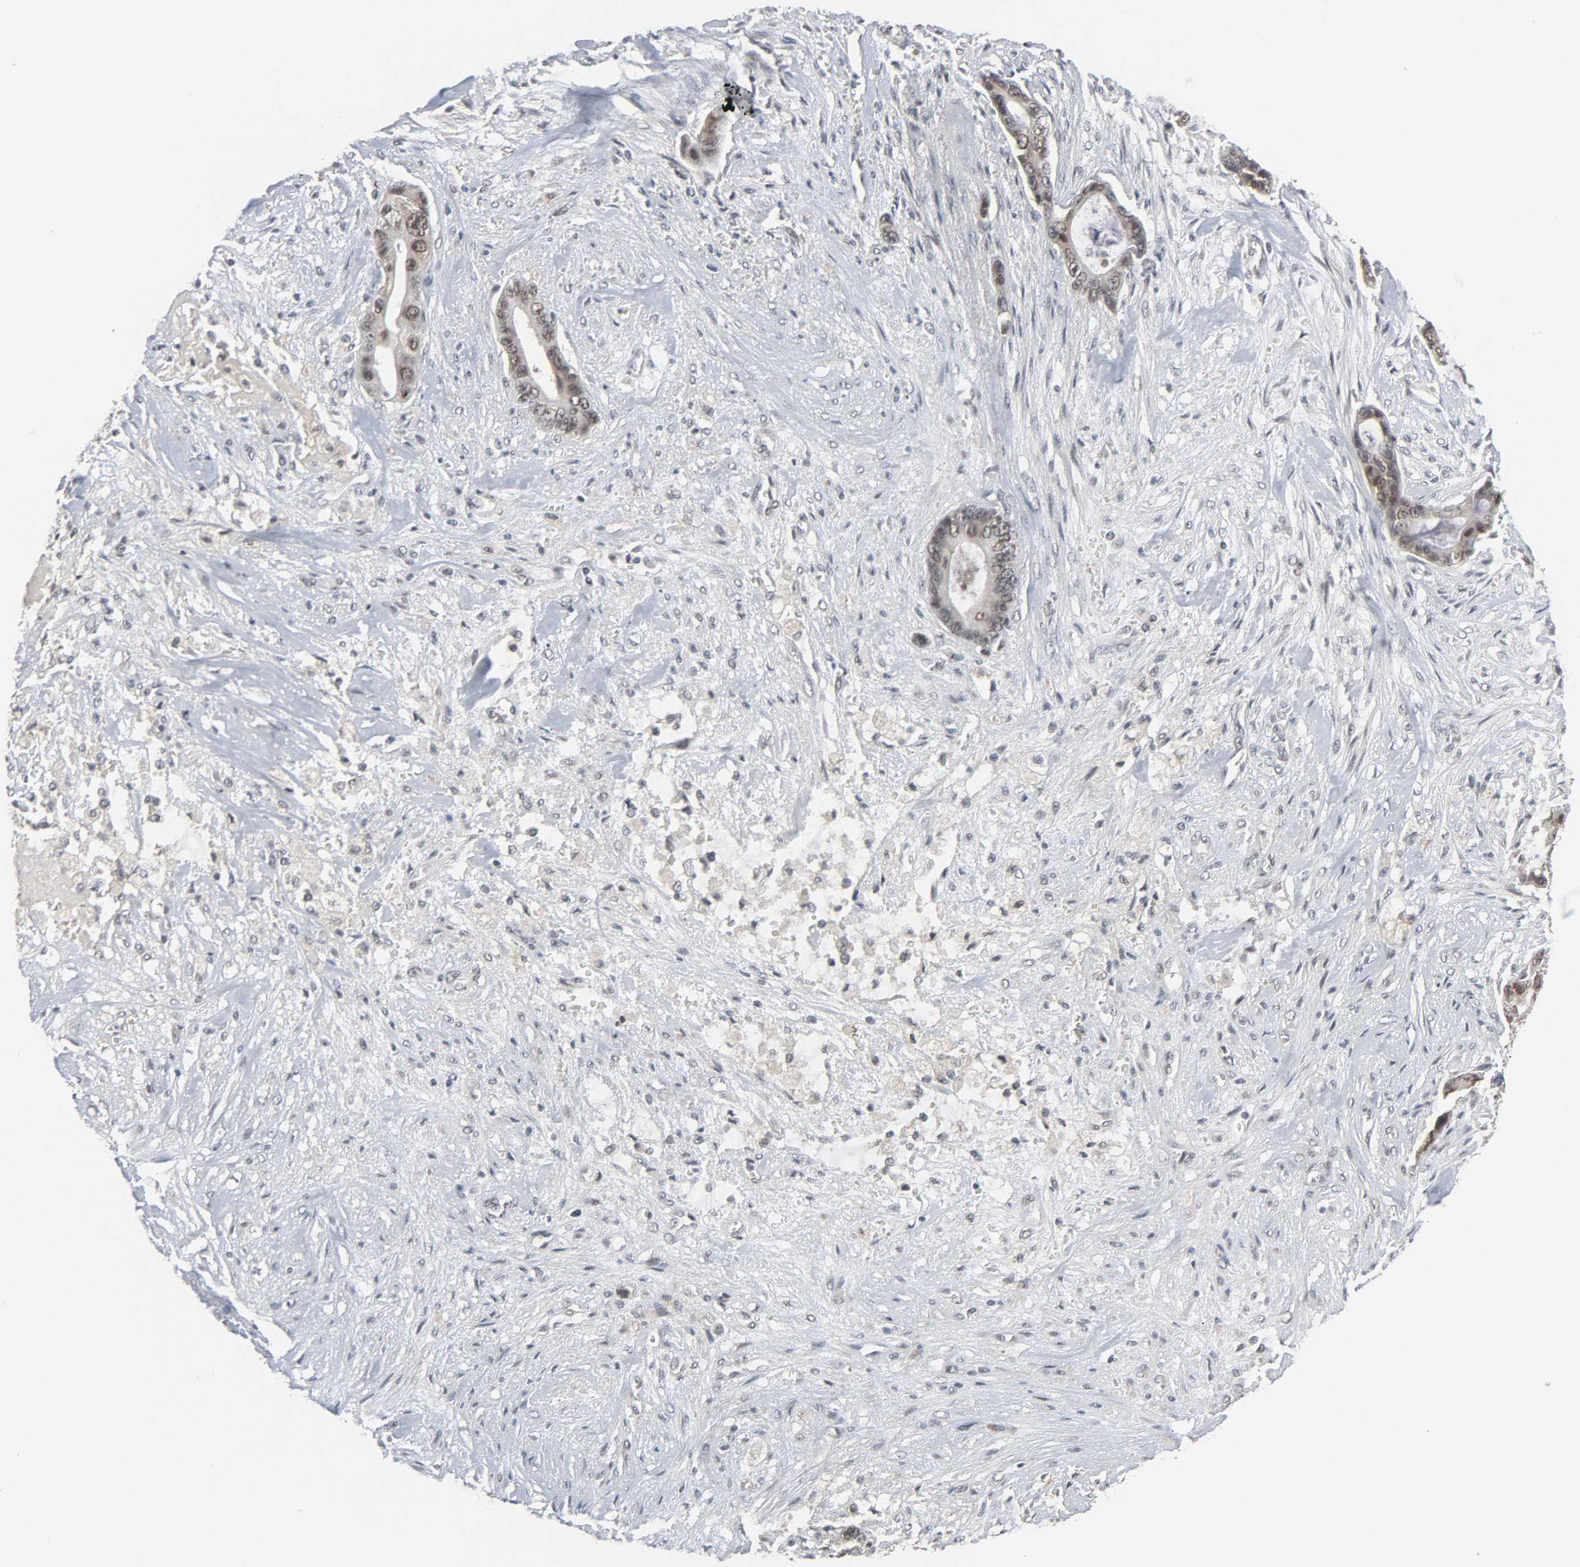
{"staining": {"intensity": "weak", "quantity": ">75%", "location": "cytoplasmic/membranous,nuclear"}, "tissue": "liver cancer", "cell_type": "Tumor cells", "image_type": "cancer", "snomed": [{"axis": "morphology", "description": "Cholangiocarcinoma"}, {"axis": "topography", "description": "Liver"}], "caption": "The histopathology image reveals immunohistochemical staining of cholangiocarcinoma (liver). There is weak cytoplasmic/membranous and nuclear staining is appreciated in approximately >75% of tumor cells.", "gene": "MT3", "patient": {"sex": "female", "age": 55}}